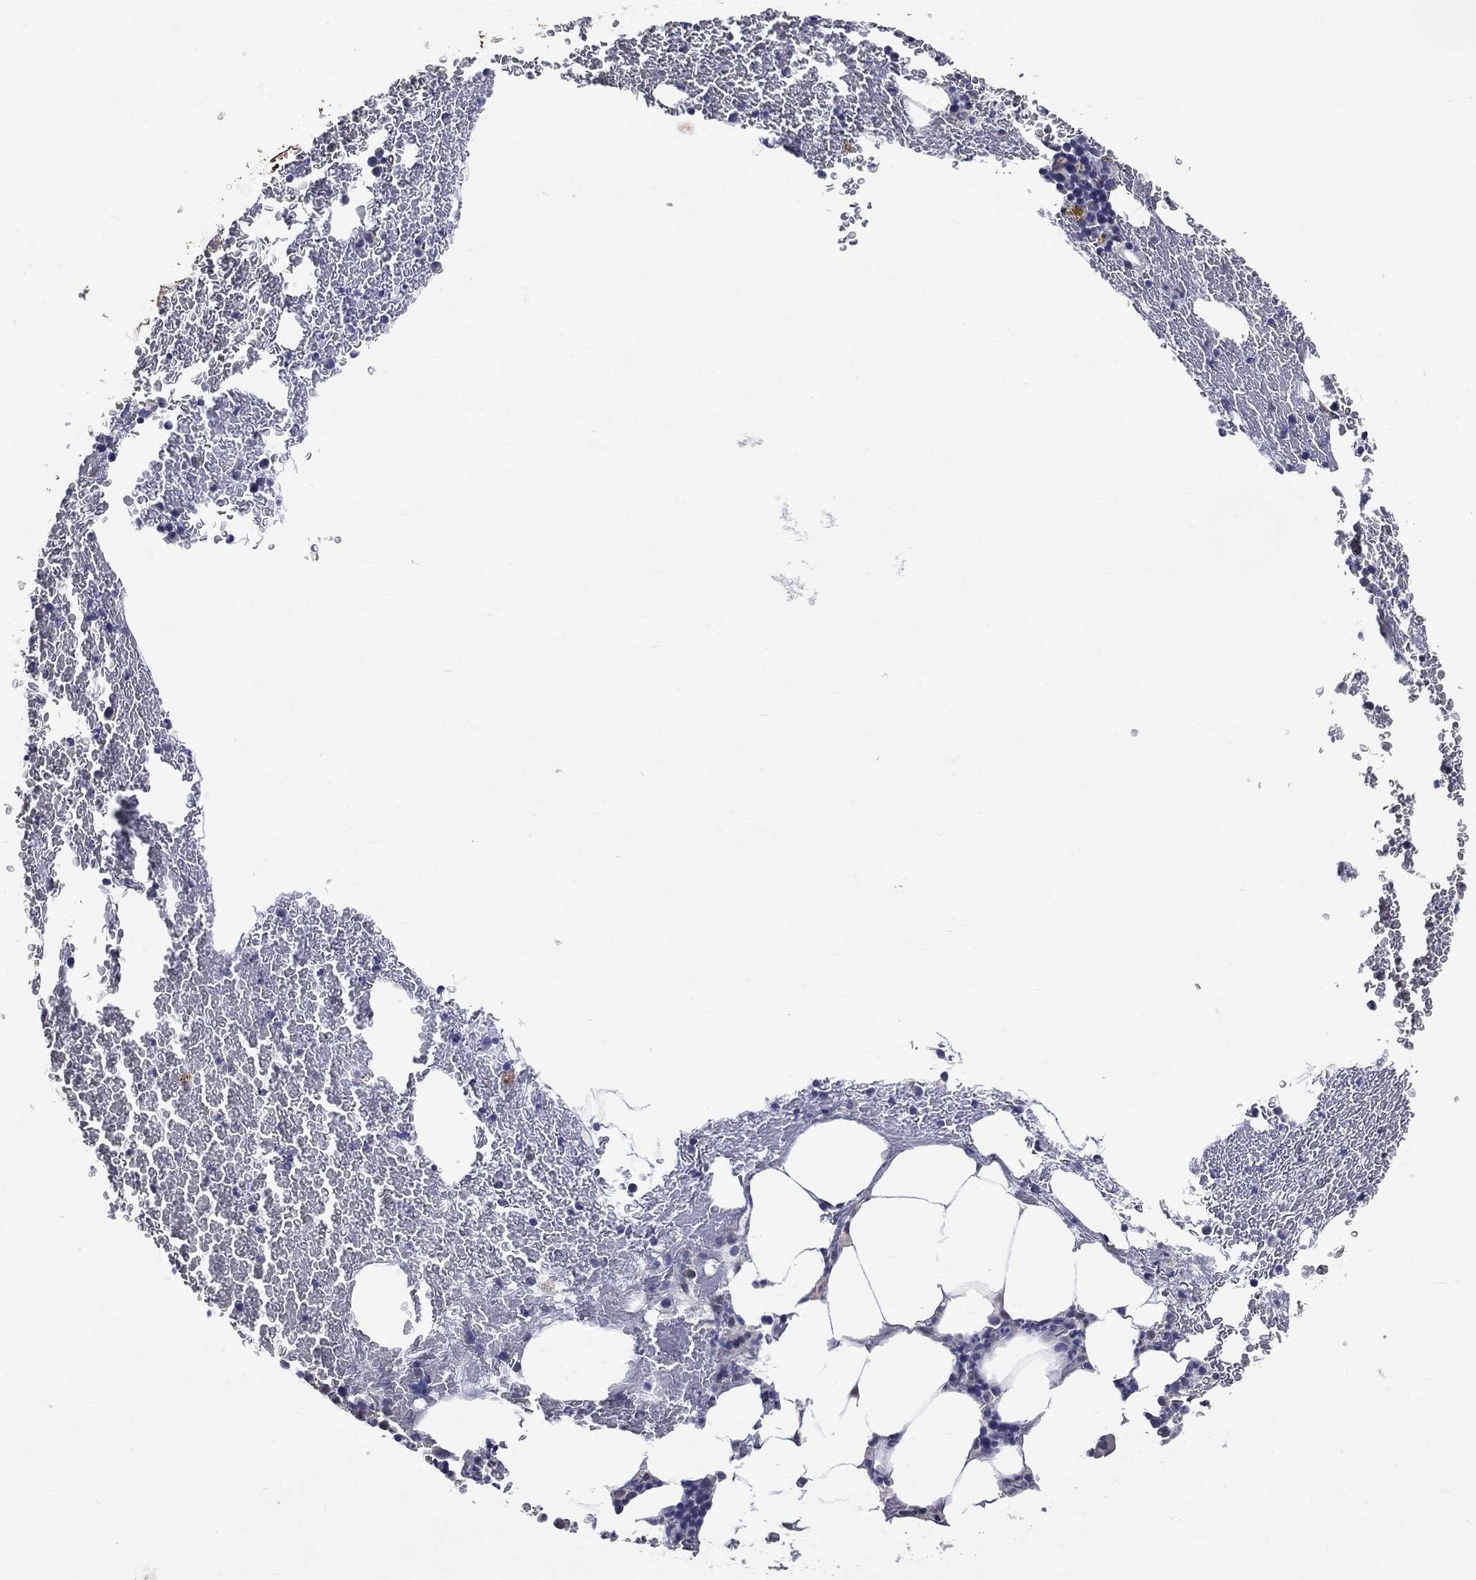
{"staining": {"intensity": "negative", "quantity": "none", "location": "none"}, "tissue": "bone marrow", "cell_type": "Hematopoietic cells", "image_type": "normal", "snomed": [{"axis": "morphology", "description": "Normal tissue, NOS"}, {"axis": "topography", "description": "Bone marrow"}], "caption": "This micrograph is of normal bone marrow stained with IHC to label a protein in brown with the nuclei are counter-stained blue. There is no positivity in hematopoietic cells.", "gene": "DLG4", "patient": {"sex": "female", "age": 67}}